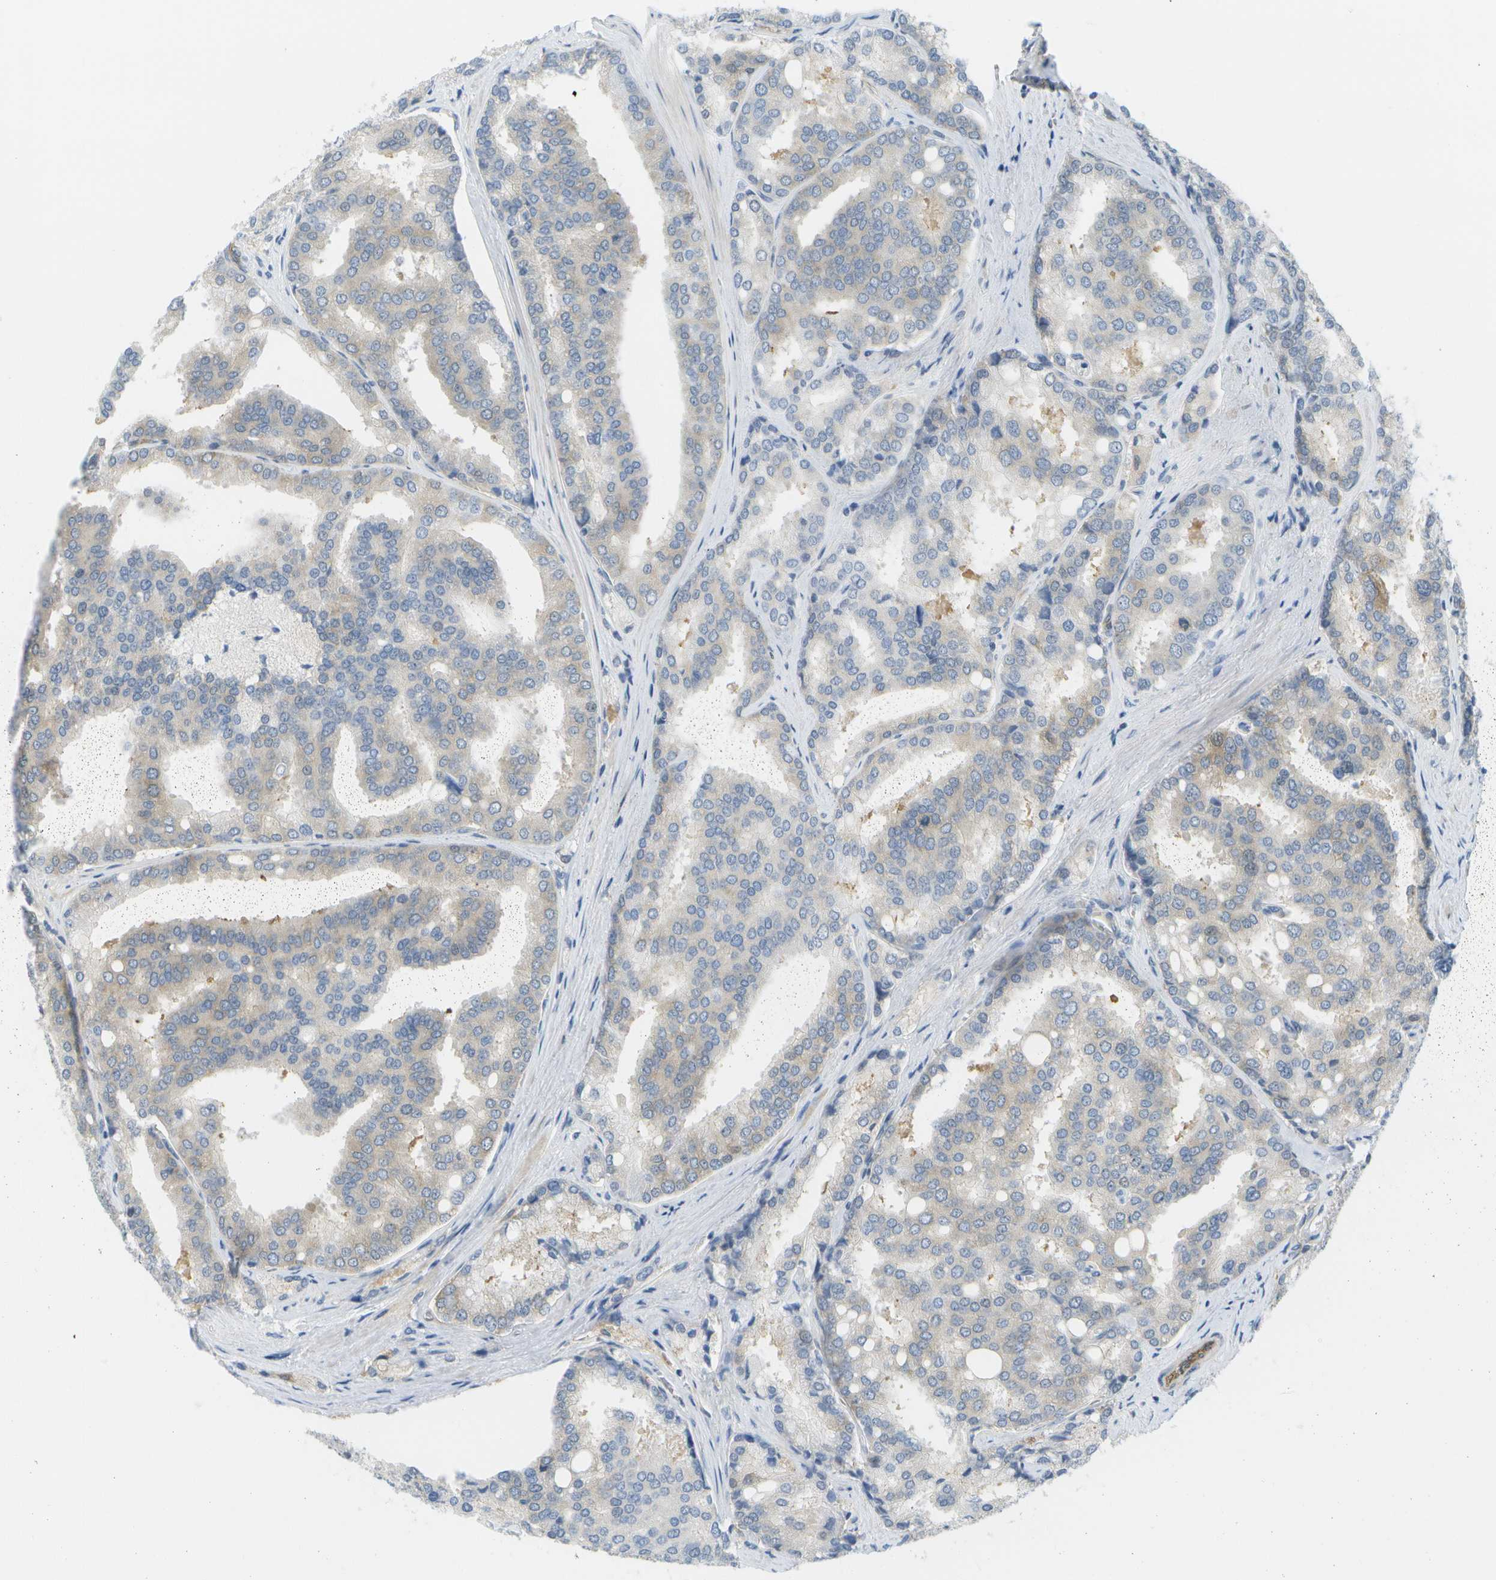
{"staining": {"intensity": "negative", "quantity": "none", "location": "none"}, "tissue": "prostate cancer", "cell_type": "Tumor cells", "image_type": "cancer", "snomed": [{"axis": "morphology", "description": "Adenocarcinoma, High grade"}, {"axis": "topography", "description": "Prostate"}], "caption": "Immunohistochemistry (IHC) of human prostate high-grade adenocarcinoma exhibits no staining in tumor cells.", "gene": "MARCHF8", "patient": {"sex": "male", "age": 50}}